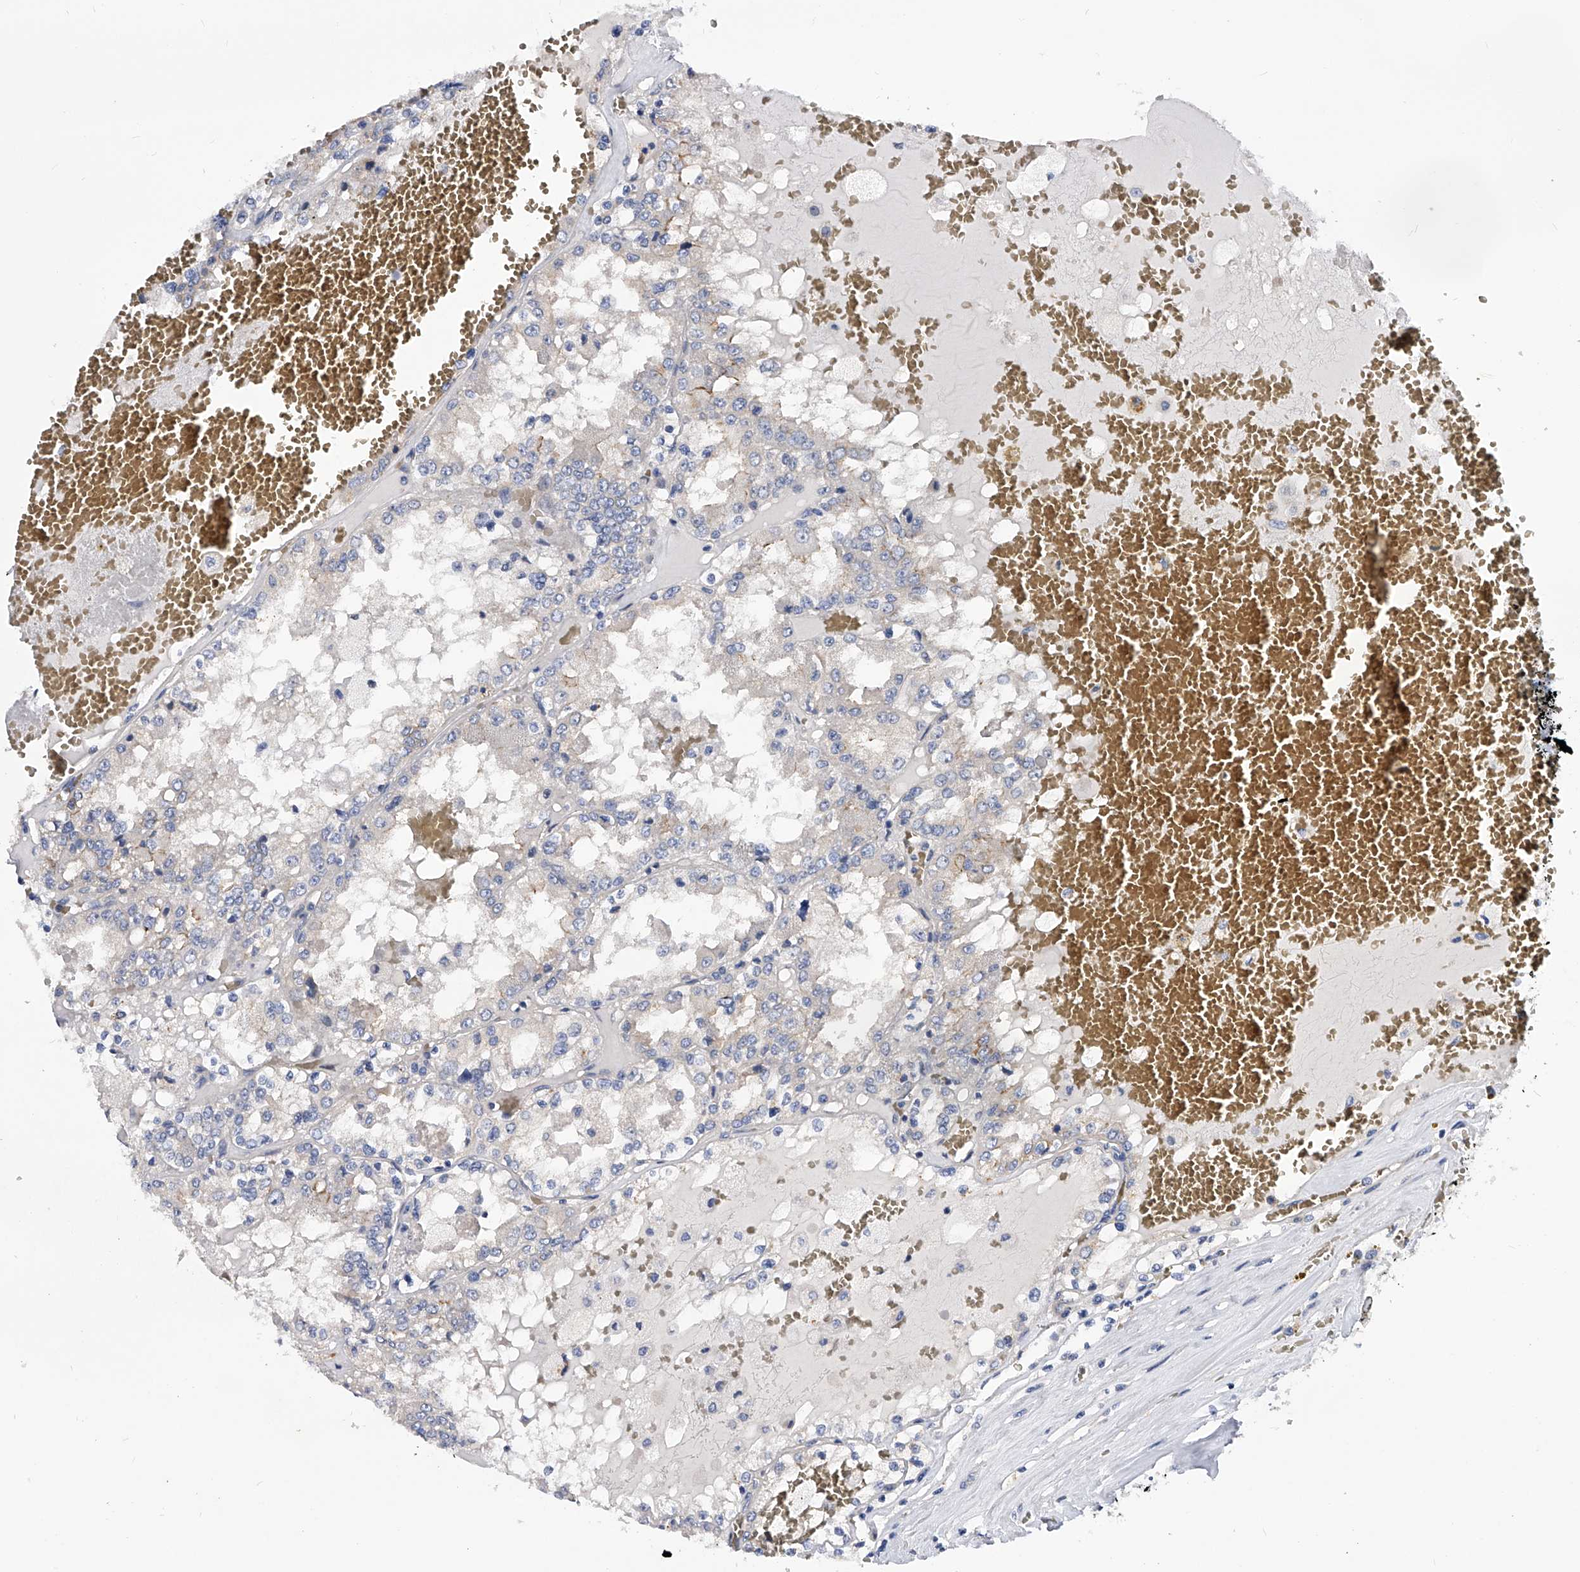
{"staining": {"intensity": "negative", "quantity": "none", "location": "none"}, "tissue": "renal cancer", "cell_type": "Tumor cells", "image_type": "cancer", "snomed": [{"axis": "morphology", "description": "Adenocarcinoma, NOS"}, {"axis": "topography", "description": "Kidney"}], "caption": "DAB immunohistochemical staining of renal cancer displays no significant staining in tumor cells.", "gene": "PPP5C", "patient": {"sex": "female", "age": 56}}